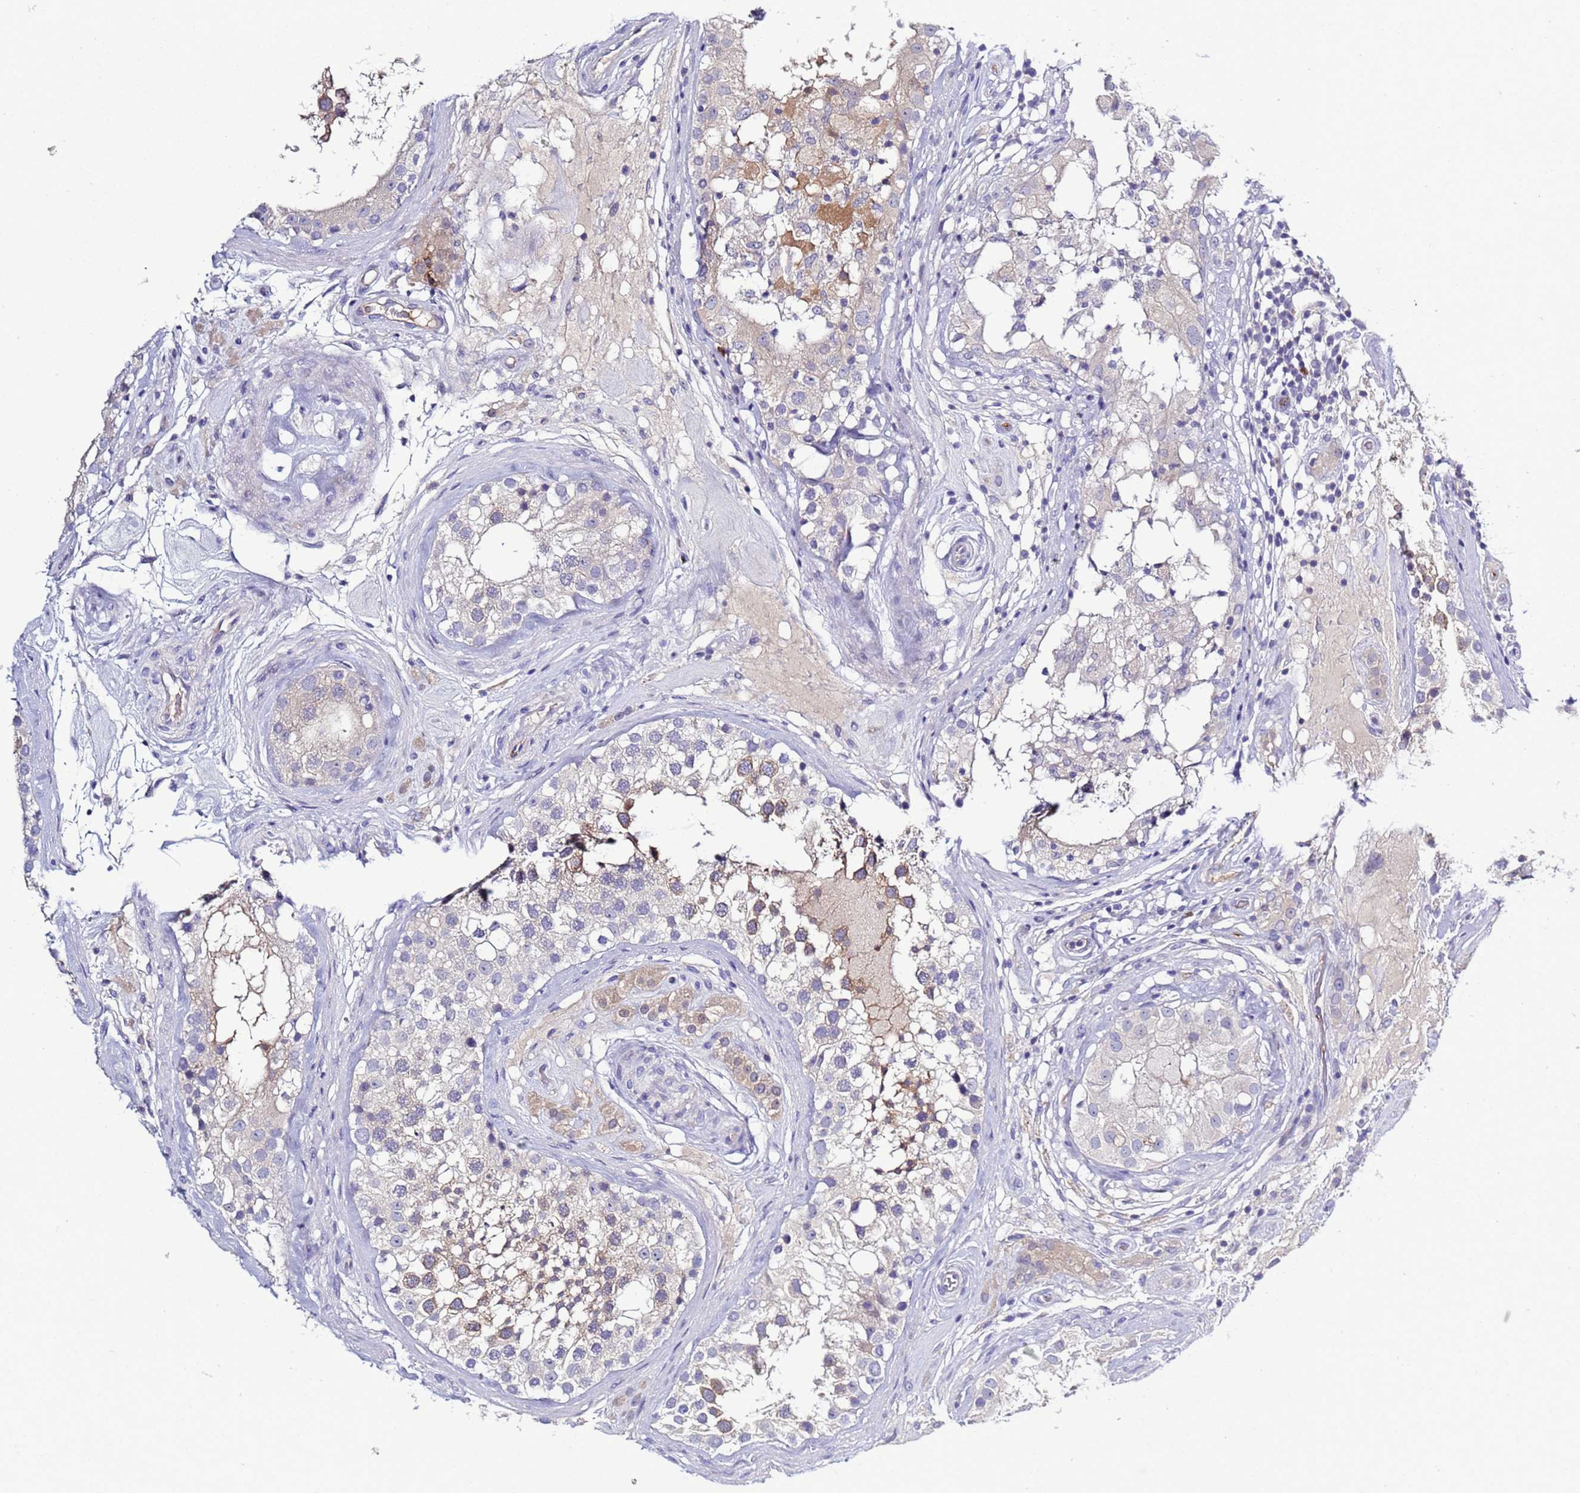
{"staining": {"intensity": "moderate", "quantity": "<25%", "location": "cytoplasmic/membranous"}, "tissue": "testis", "cell_type": "Cells in seminiferous ducts", "image_type": "normal", "snomed": [{"axis": "morphology", "description": "Normal tissue, NOS"}, {"axis": "topography", "description": "Testis"}], "caption": "Testis was stained to show a protein in brown. There is low levels of moderate cytoplasmic/membranous positivity in about <25% of cells in seminiferous ducts. (DAB (3,3'-diaminobenzidine) IHC with brightfield microscopy, high magnification).", "gene": "C4orf46", "patient": {"sex": "male", "age": 46}}